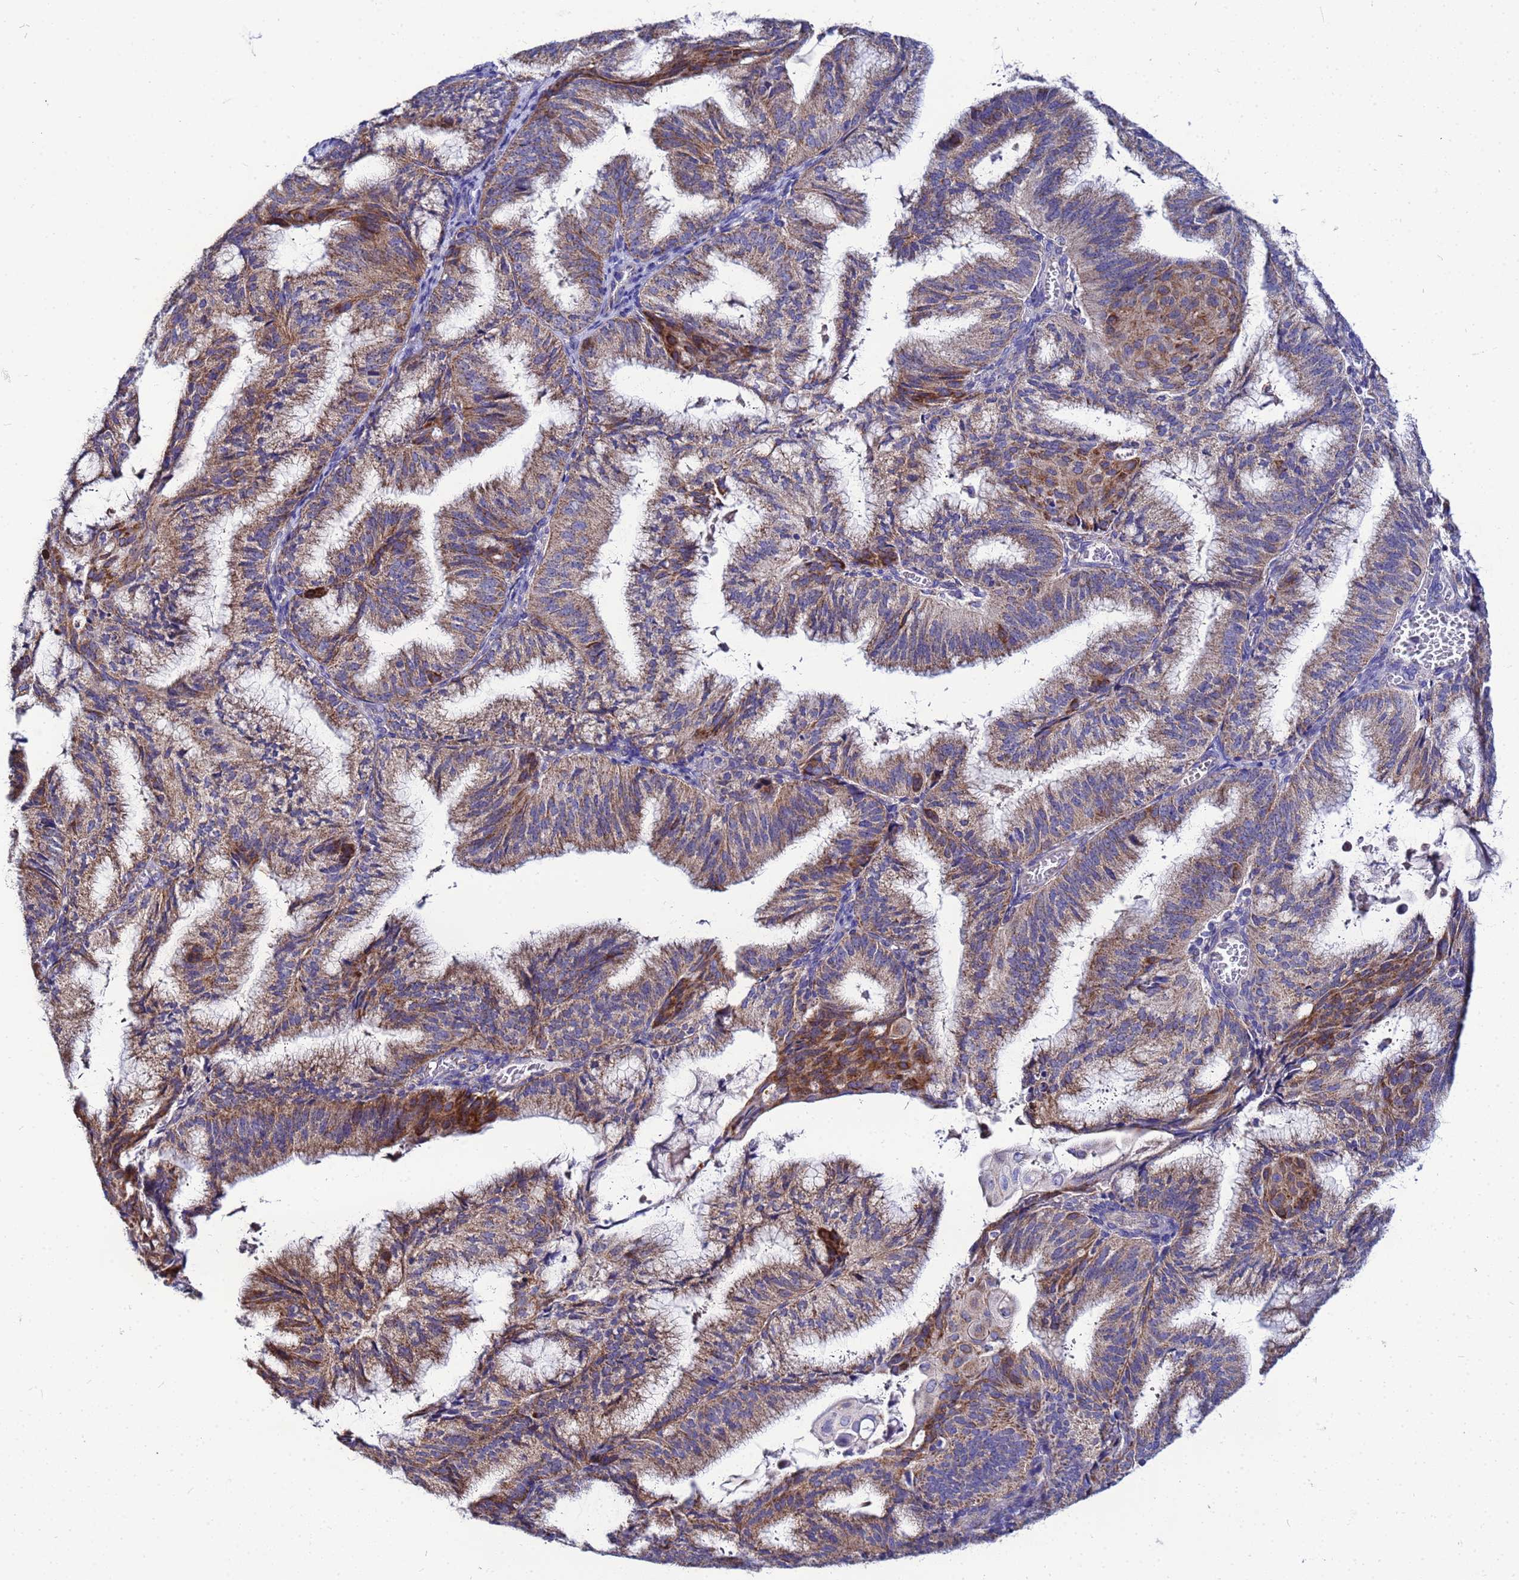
{"staining": {"intensity": "strong", "quantity": ">75%", "location": "cytoplasmic/membranous"}, "tissue": "endometrial cancer", "cell_type": "Tumor cells", "image_type": "cancer", "snomed": [{"axis": "morphology", "description": "Adenocarcinoma, NOS"}, {"axis": "topography", "description": "Endometrium"}], "caption": "Protein expression by immunohistochemistry (IHC) displays strong cytoplasmic/membranous expression in approximately >75% of tumor cells in endometrial adenocarcinoma.", "gene": "FAHD2A", "patient": {"sex": "female", "age": 49}}